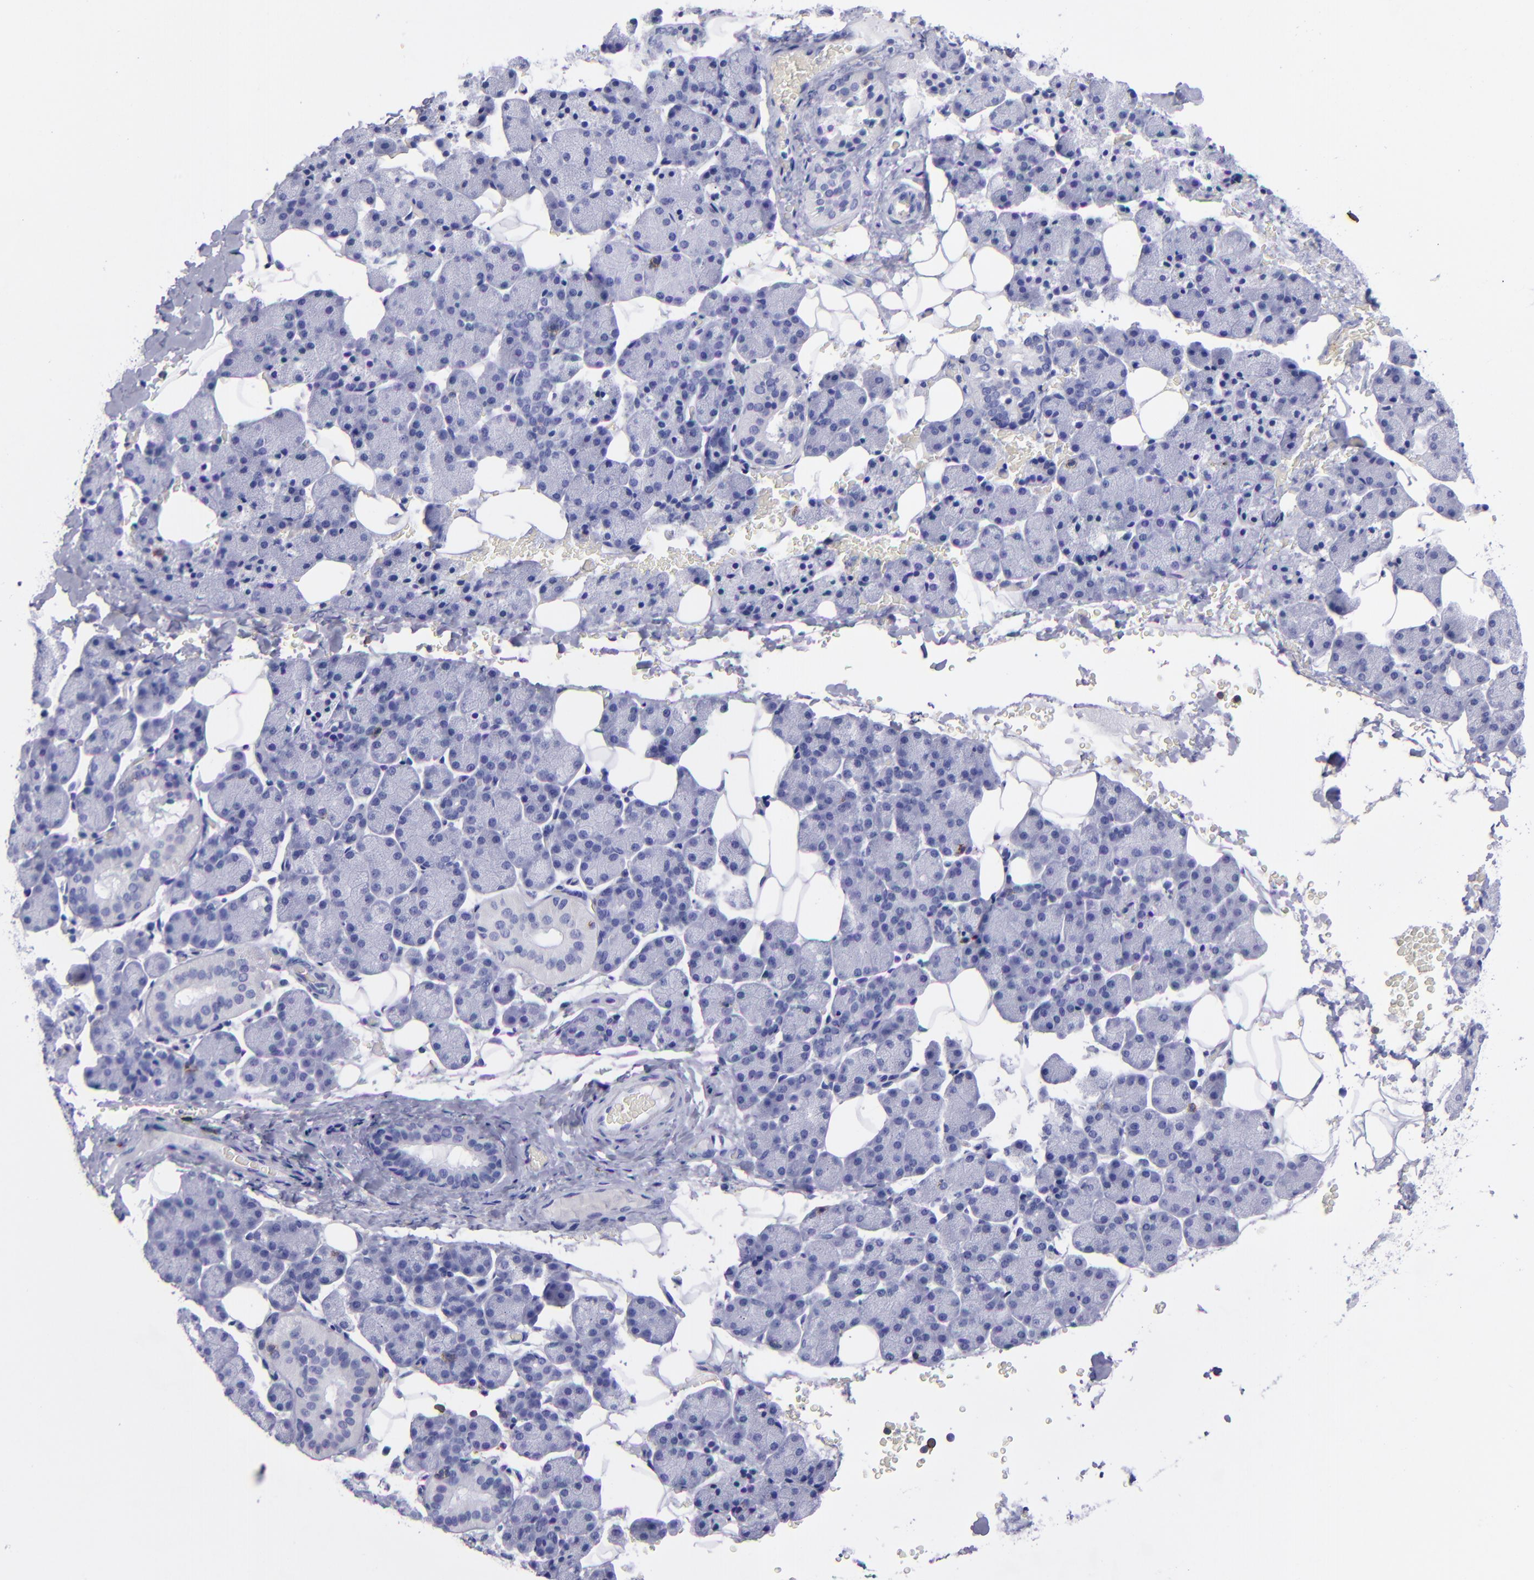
{"staining": {"intensity": "negative", "quantity": "none", "location": "none"}, "tissue": "salivary gland", "cell_type": "Glandular cells", "image_type": "normal", "snomed": [{"axis": "morphology", "description": "Normal tissue, NOS"}, {"axis": "topography", "description": "Lymph node"}, {"axis": "topography", "description": "Salivary gland"}], "caption": "Immunohistochemistry (IHC) micrograph of unremarkable human salivary gland stained for a protein (brown), which demonstrates no expression in glandular cells. (Brightfield microscopy of DAB IHC at high magnification).", "gene": "CD6", "patient": {"sex": "male", "age": 8}}